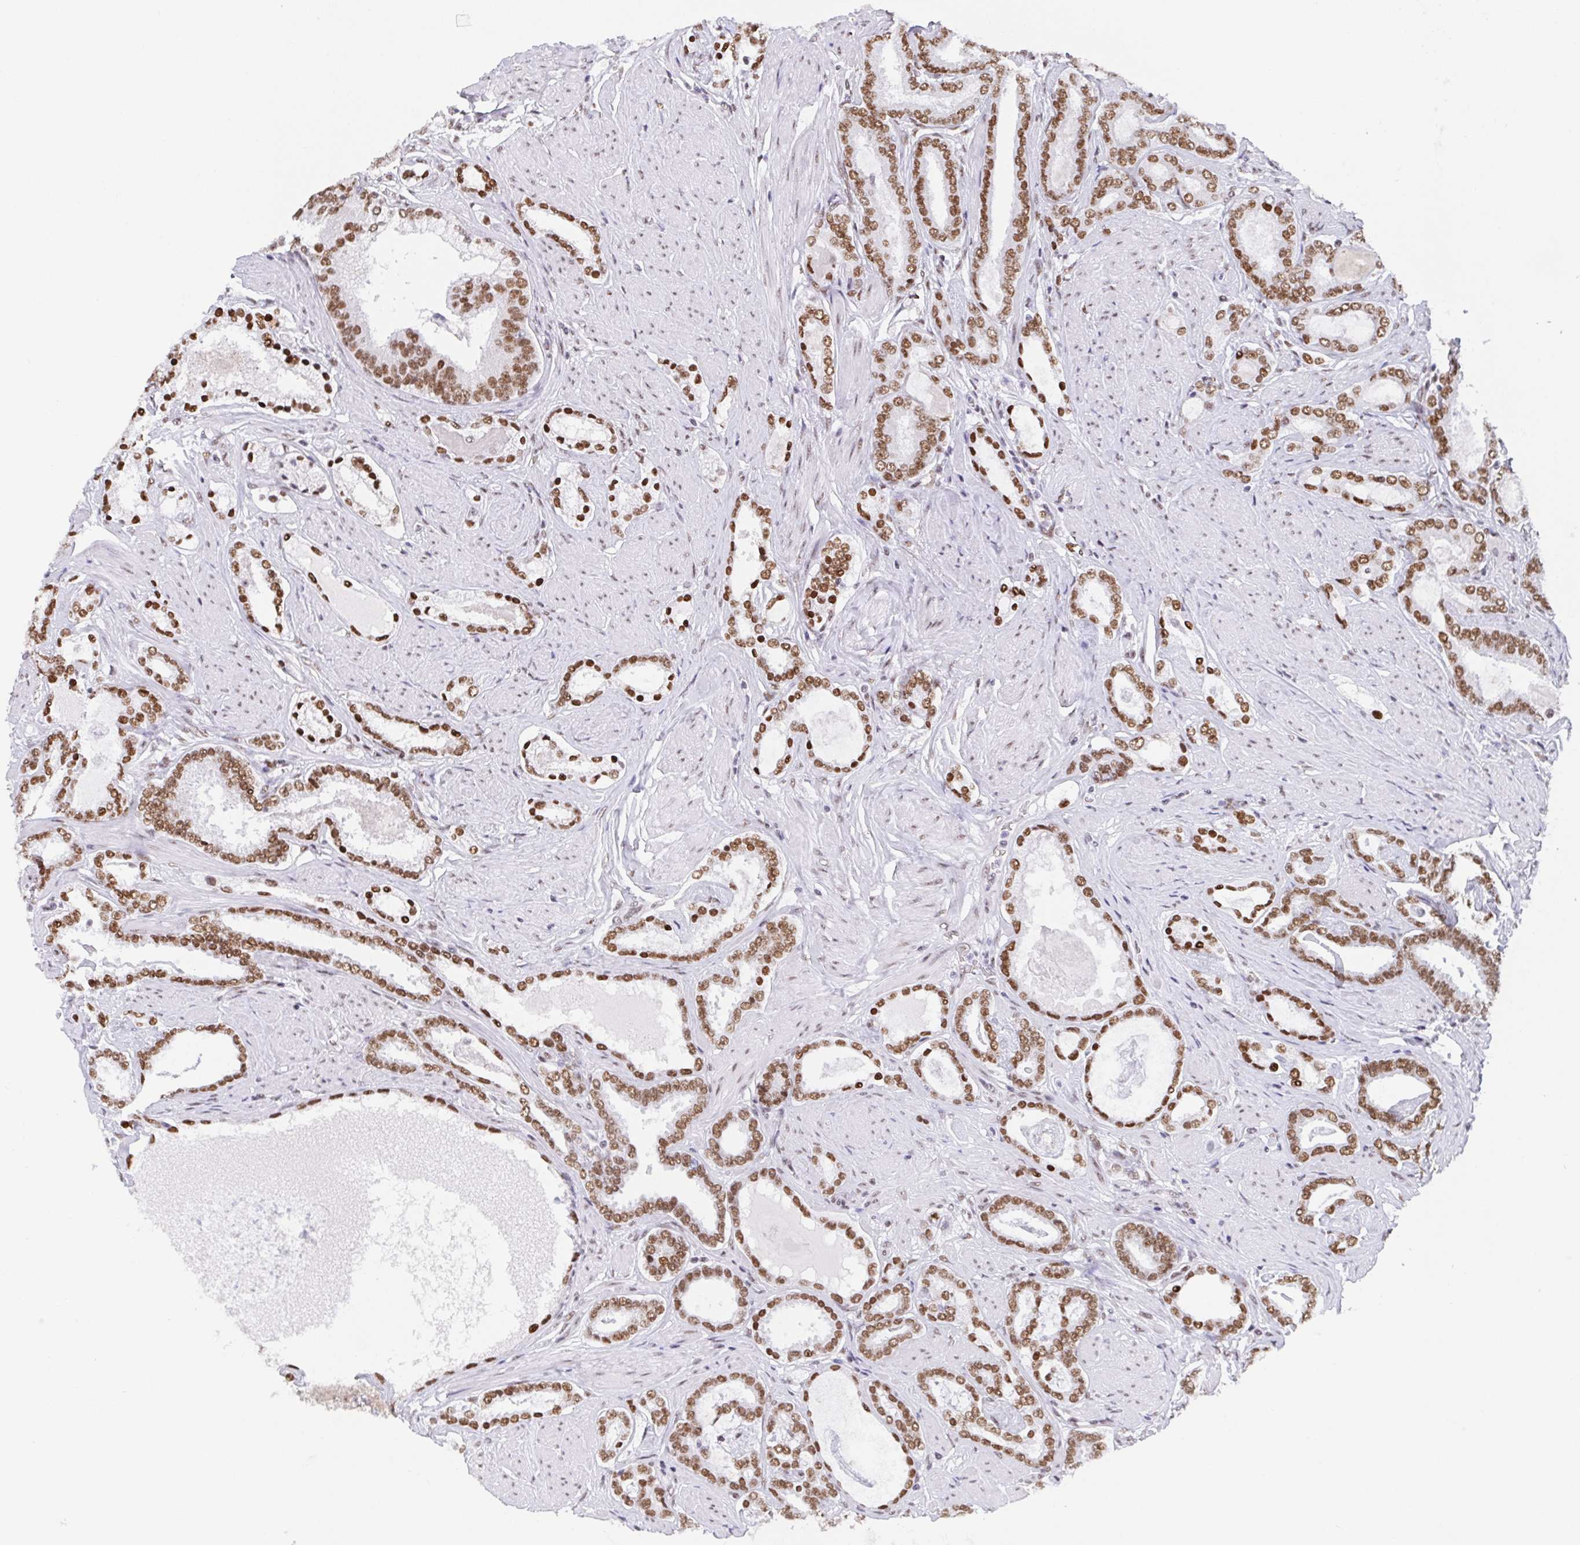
{"staining": {"intensity": "moderate", "quantity": ">75%", "location": "nuclear"}, "tissue": "prostate cancer", "cell_type": "Tumor cells", "image_type": "cancer", "snomed": [{"axis": "morphology", "description": "Adenocarcinoma, High grade"}, {"axis": "topography", "description": "Prostate"}], "caption": "Immunohistochemistry (IHC) photomicrograph of human prostate cancer stained for a protein (brown), which reveals medium levels of moderate nuclear positivity in approximately >75% of tumor cells.", "gene": "SLC7A10", "patient": {"sex": "male", "age": 63}}